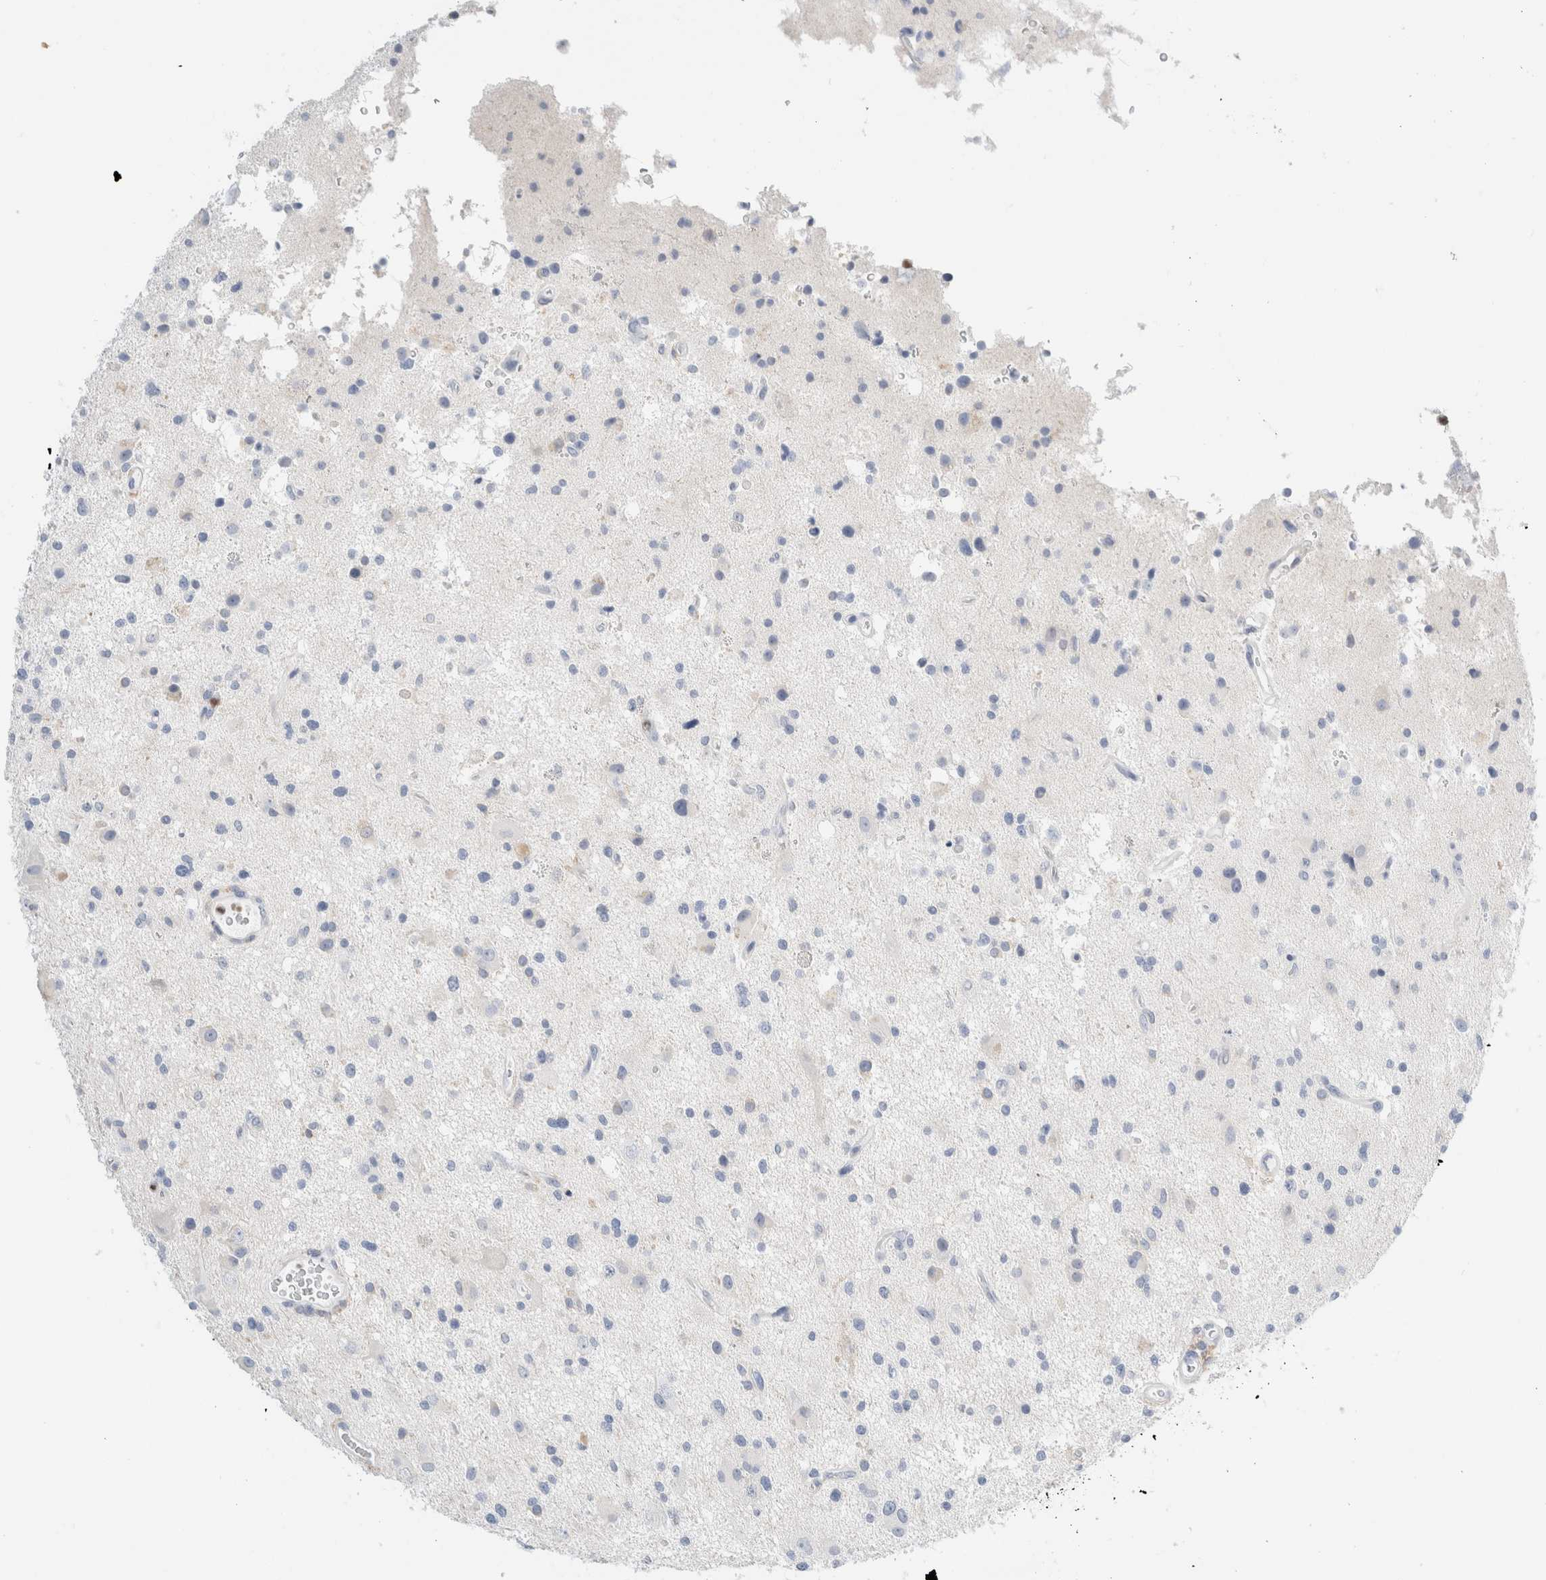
{"staining": {"intensity": "negative", "quantity": "none", "location": "none"}, "tissue": "glioma", "cell_type": "Tumor cells", "image_type": "cancer", "snomed": [{"axis": "morphology", "description": "Glioma, malignant, High grade"}, {"axis": "topography", "description": "Brain"}], "caption": "High magnification brightfield microscopy of glioma stained with DAB (brown) and counterstained with hematoxylin (blue): tumor cells show no significant positivity. The staining is performed using DAB (3,3'-diaminobenzidine) brown chromogen with nuclei counter-stained in using hematoxylin.", "gene": "ADAM30", "patient": {"sex": "male", "age": 33}}